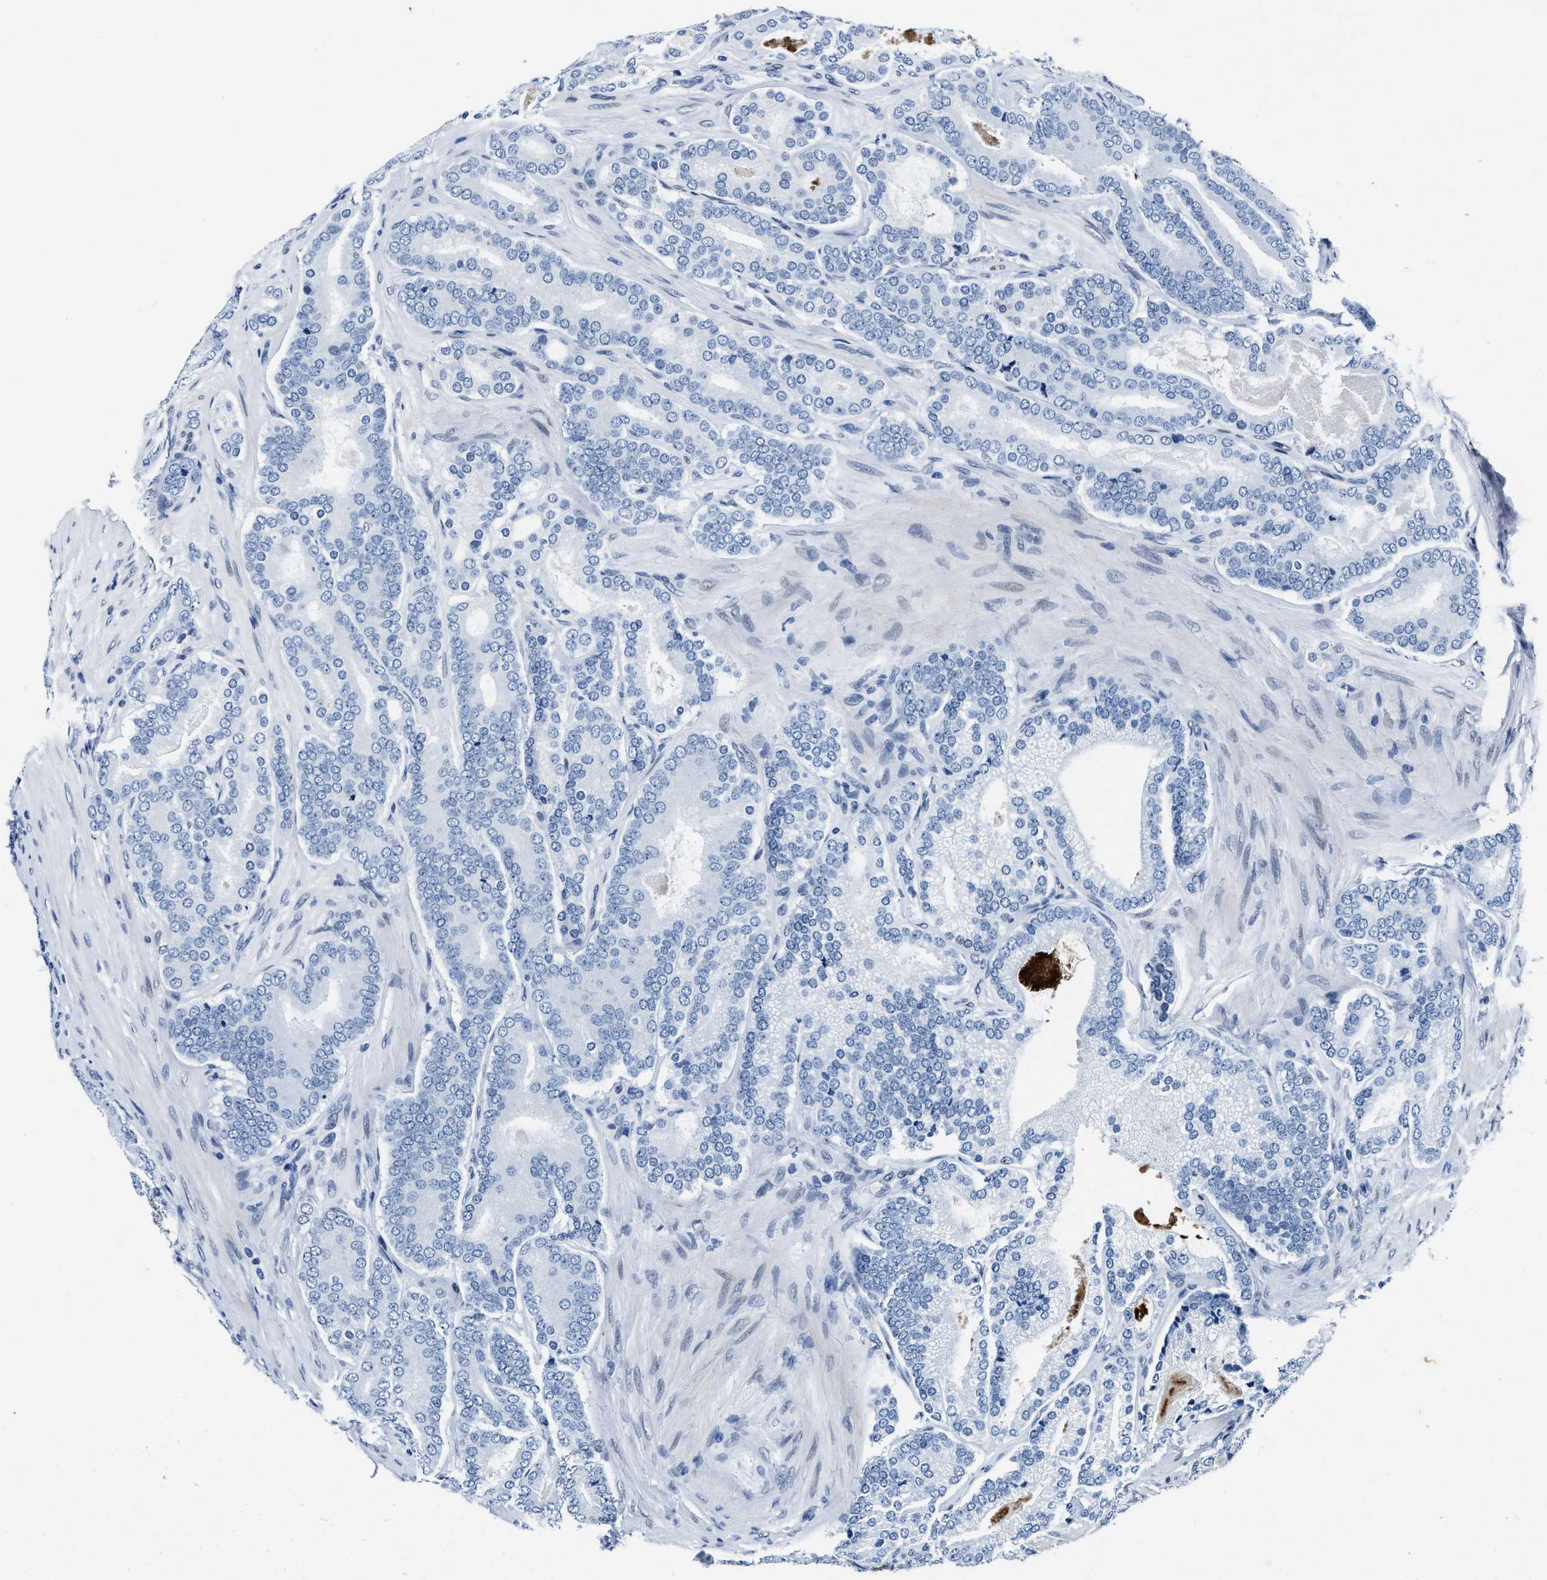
{"staining": {"intensity": "negative", "quantity": "none", "location": "none"}, "tissue": "prostate cancer", "cell_type": "Tumor cells", "image_type": "cancer", "snomed": [{"axis": "morphology", "description": "Adenocarcinoma, High grade"}, {"axis": "topography", "description": "Prostate"}], "caption": "This is an IHC image of human high-grade adenocarcinoma (prostate). There is no expression in tumor cells.", "gene": "UBN2", "patient": {"sex": "male", "age": 60}}